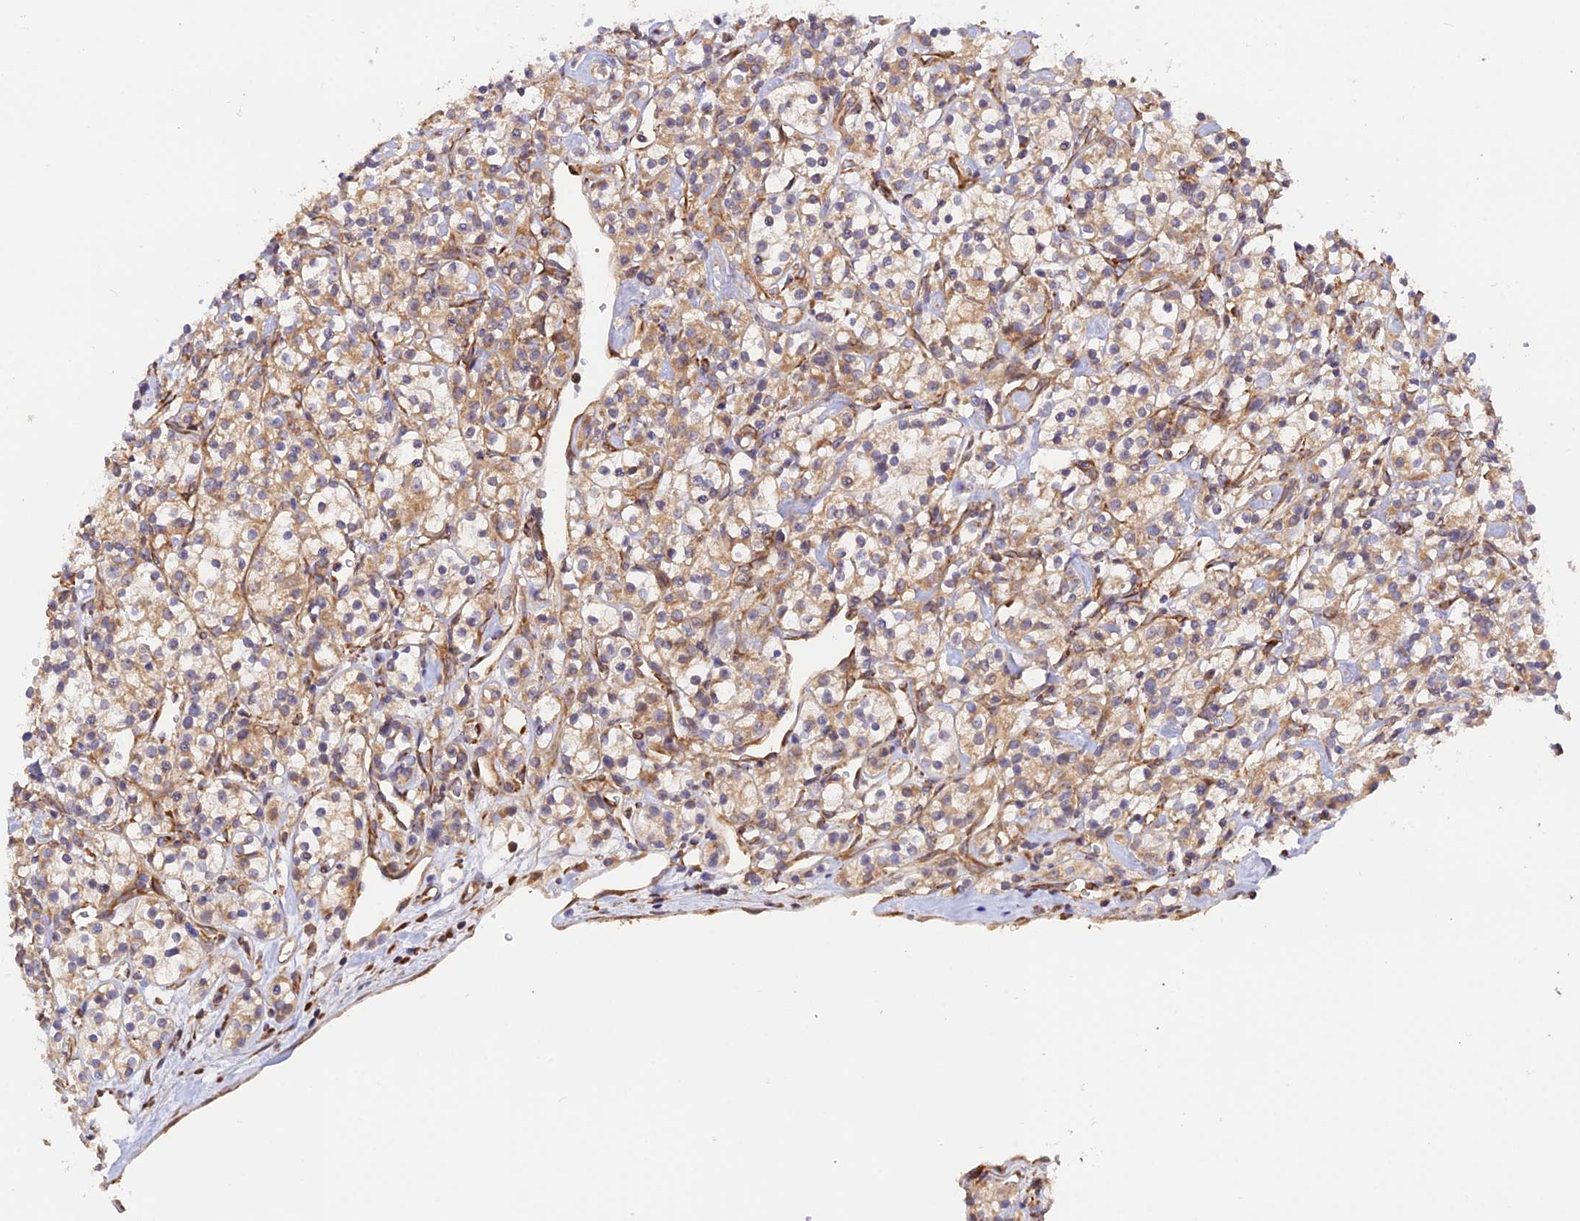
{"staining": {"intensity": "moderate", "quantity": "25%-75%", "location": "cytoplasmic/membranous"}, "tissue": "renal cancer", "cell_type": "Tumor cells", "image_type": "cancer", "snomed": [{"axis": "morphology", "description": "Adenocarcinoma, NOS"}, {"axis": "topography", "description": "Kidney"}], "caption": "DAB immunohistochemical staining of renal adenocarcinoma reveals moderate cytoplasmic/membranous protein expression in approximately 25%-75% of tumor cells. (DAB = brown stain, brightfield microscopy at high magnification).", "gene": "RPL5", "patient": {"sex": "male", "age": 77}}